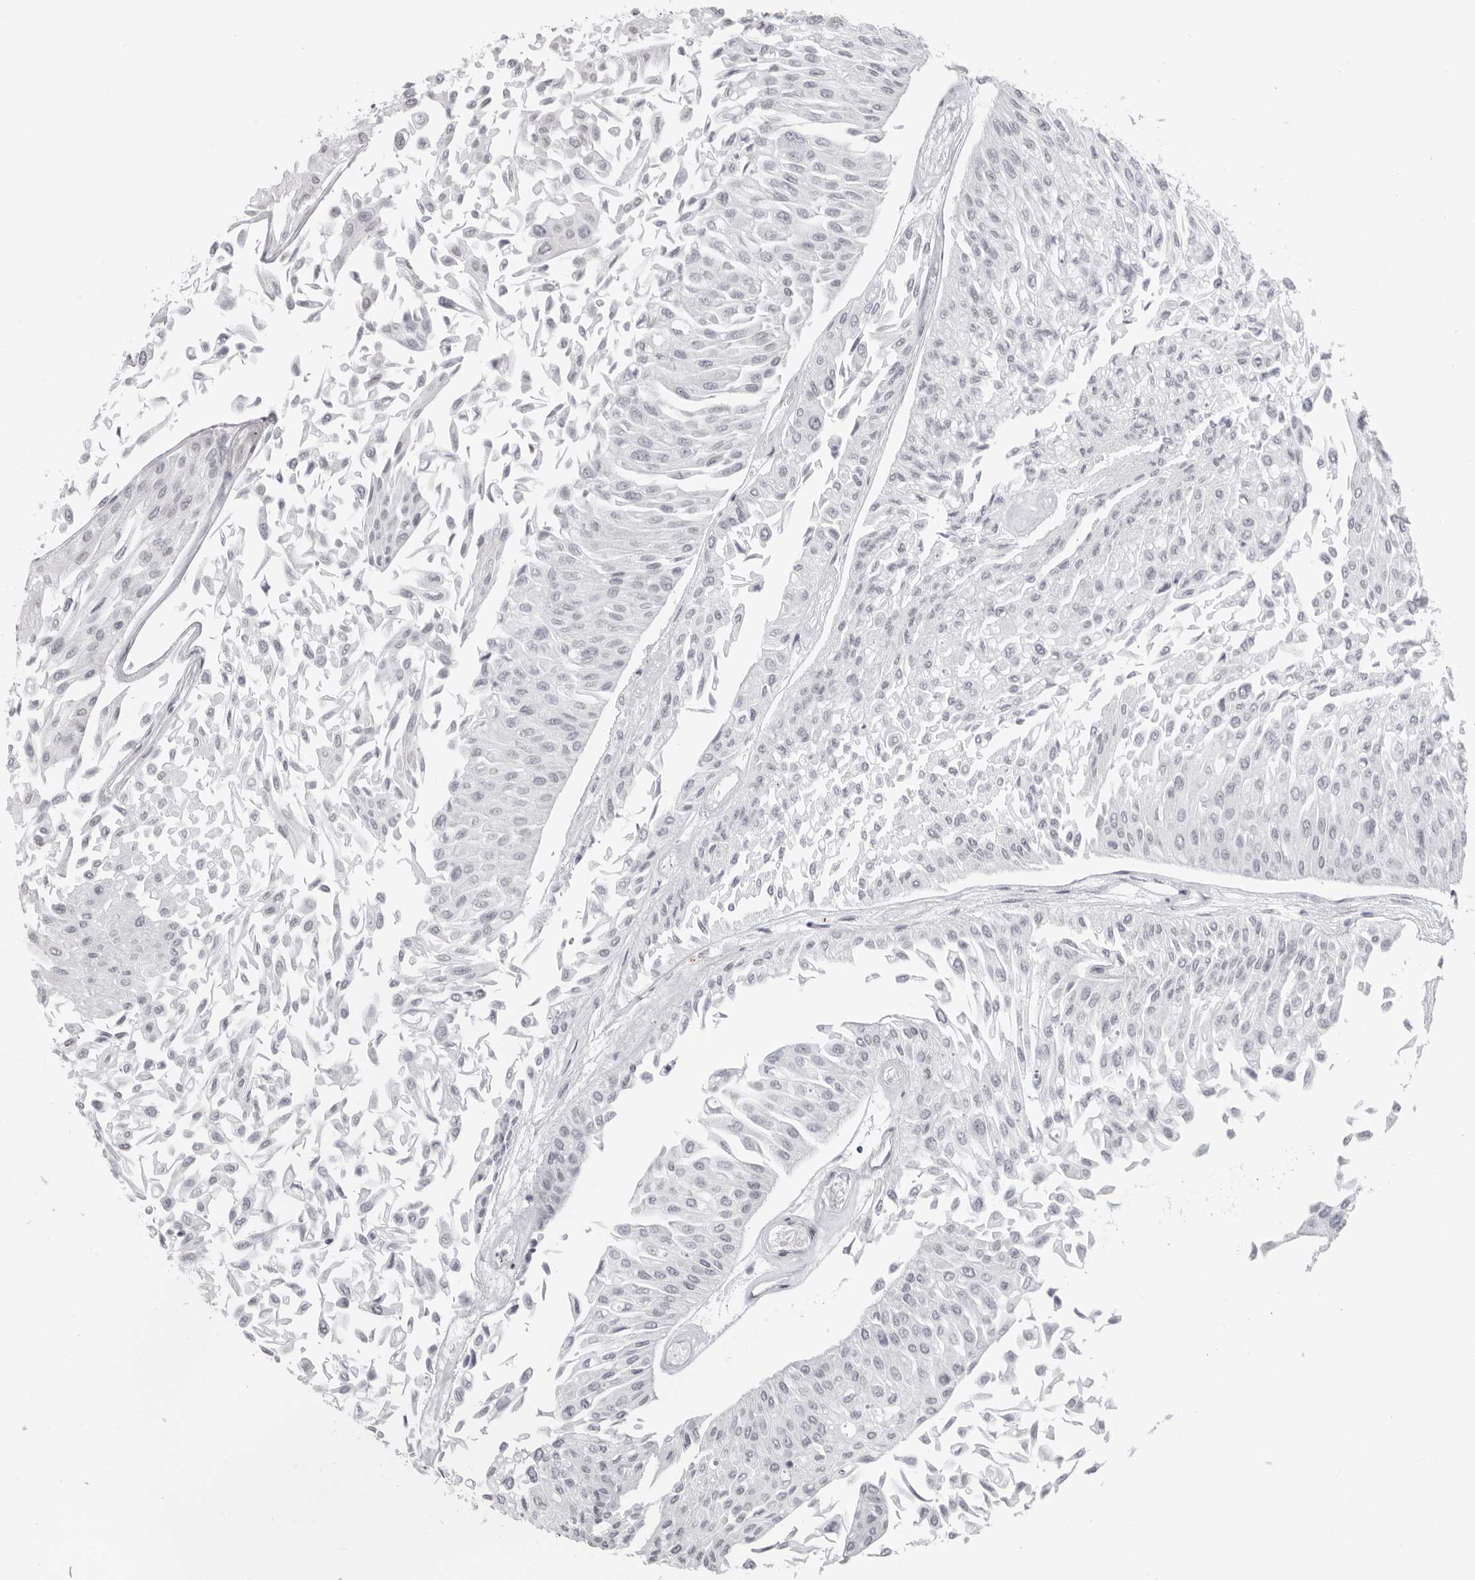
{"staining": {"intensity": "negative", "quantity": "none", "location": "none"}, "tissue": "urothelial cancer", "cell_type": "Tumor cells", "image_type": "cancer", "snomed": [{"axis": "morphology", "description": "Urothelial carcinoma, Low grade"}, {"axis": "topography", "description": "Urinary bladder"}], "caption": "There is no significant expression in tumor cells of urothelial cancer.", "gene": "CASP7", "patient": {"sex": "male", "age": 67}}